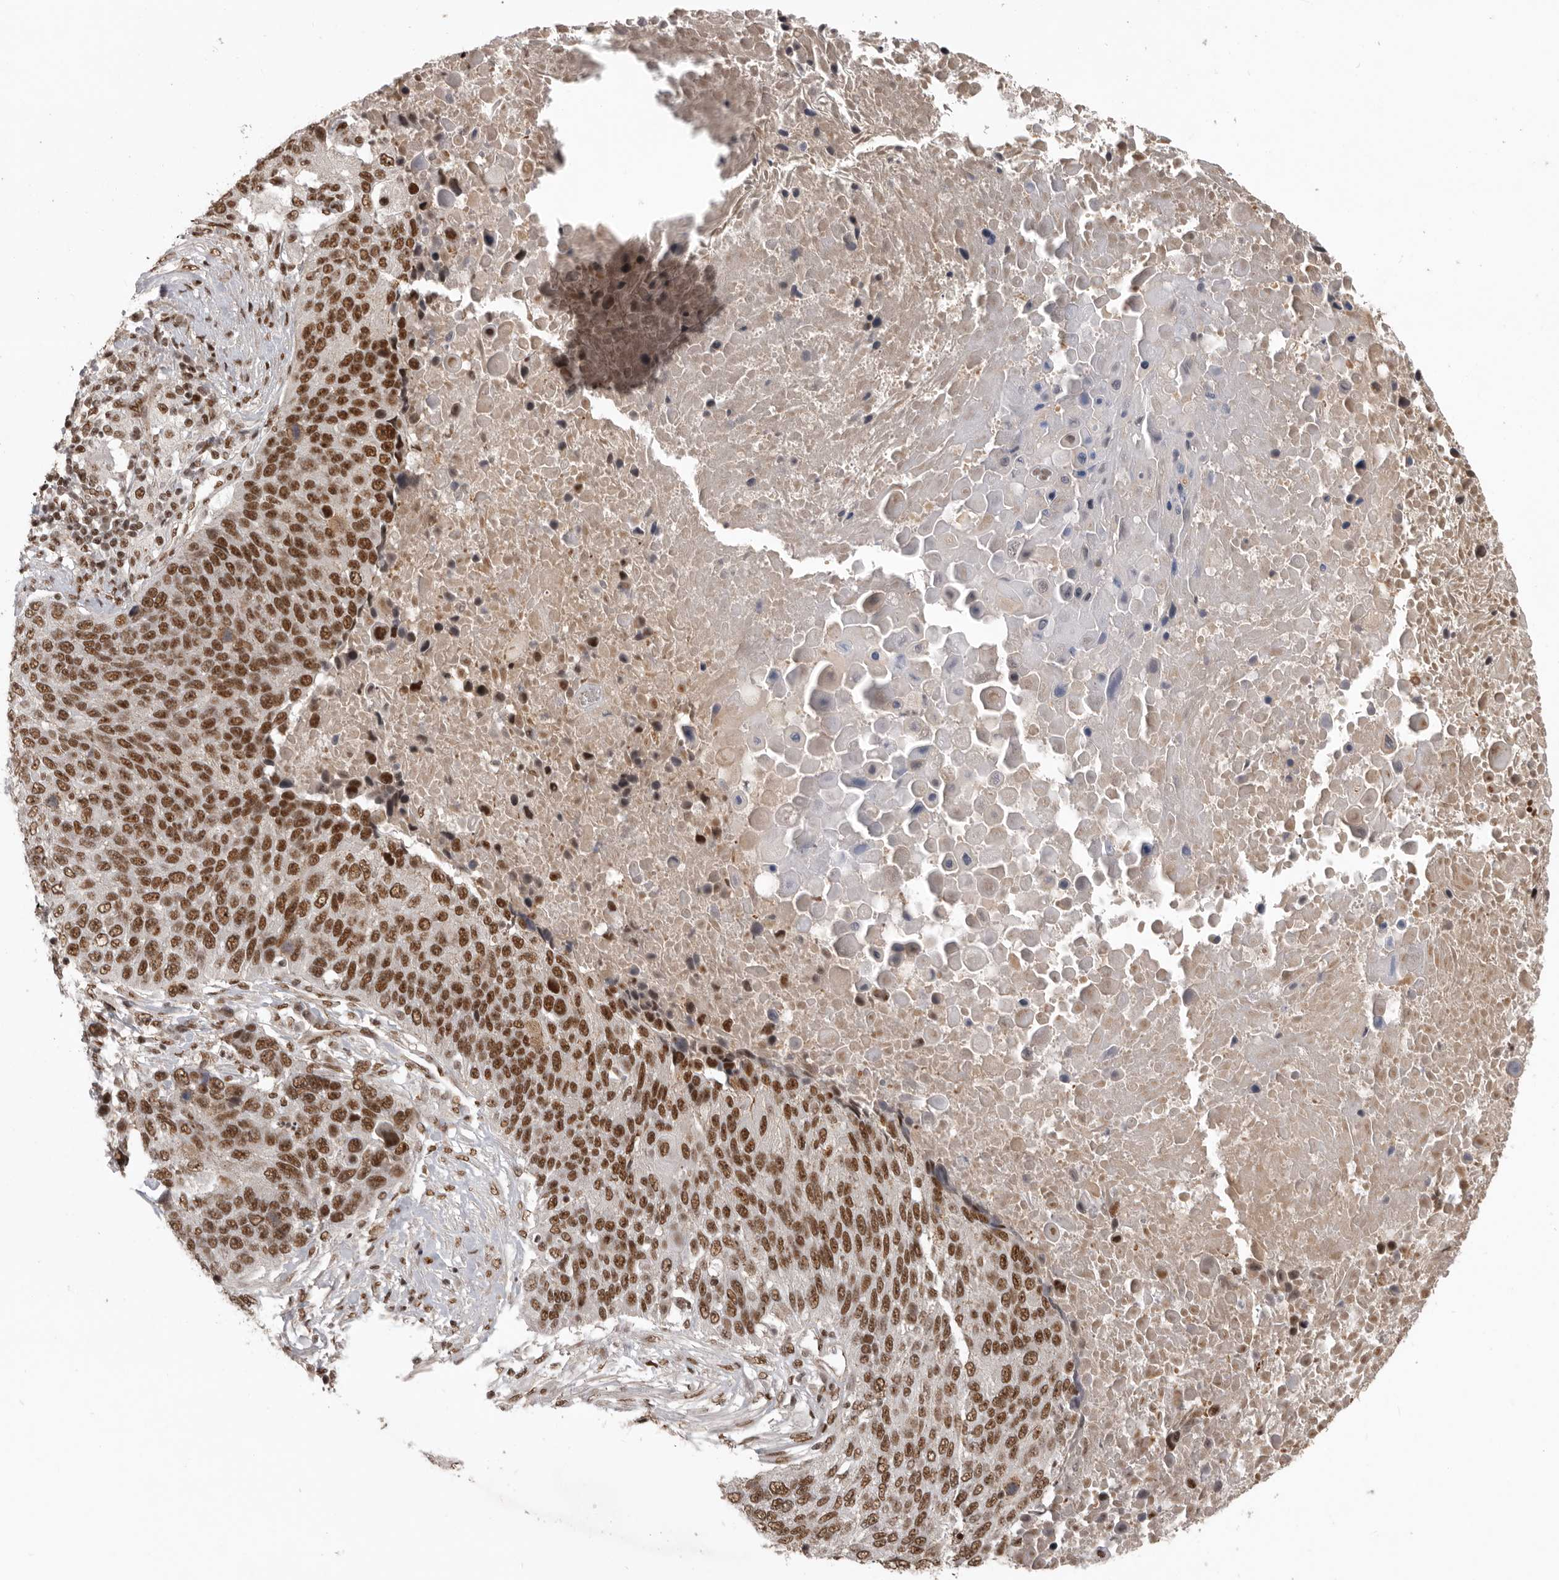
{"staining": {"intensity": "strong", "quantity": ">75%", "location": "nuclear"}, "tissue": "lung cancer", "cell_type": "Tumor cells", "image_type": "cancer", "snomed": [{"axis": "morphology", "description": "Squamous cell carcinoma, NOS"}, {"axis": "topography", "description": "Lung"}], "caption": "IHC staining of lung cancer, which demonstrates high levels of strong nuclear staining in about >75% of tumor cells indicating strong nuclear protein positivity. The staining was performed using DAB (brown) for protein detection and nuclei were counterstained in hematoxylin (blue).", "gene": "CBLL1", "patient": {"sex": "male", "age": 66}}